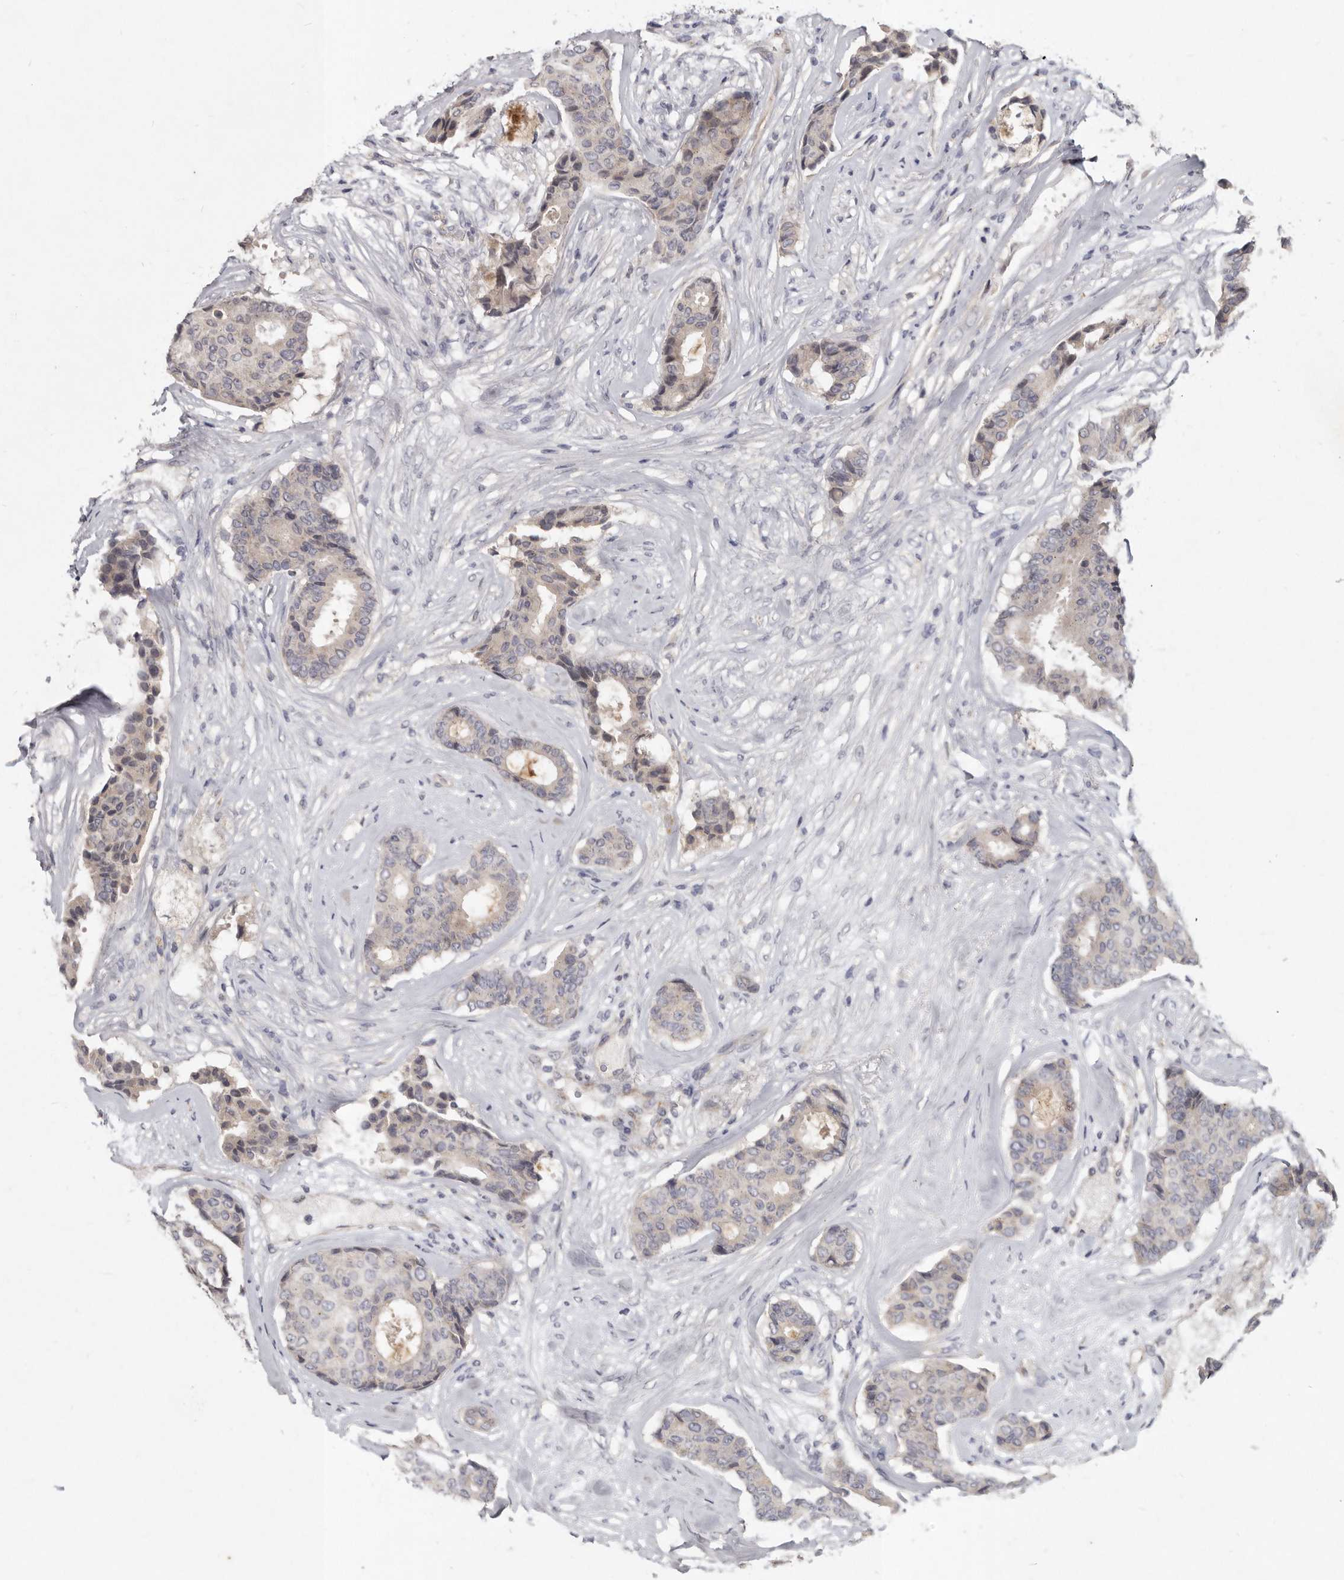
{"staining": {"intensity": "negative", "quantity": "none", "location": "none"}, "tissue": "breast cancer", "cell_type": "Tumor cells", "image_type": "cancer", "snomed": [{"axis": "morphology", "description": "Duct carcinoma"}, {"axis": "topography", "description": "Breast"}], "caption": "Immunohistochemistry (IHC) photomicrograph of neoplastic tissue: breast cancer stained with DAB displays no significant protein positivity in tumor cells.", "gene": "SLC22A1", "patient": {"sex": "female", "age": 75}}